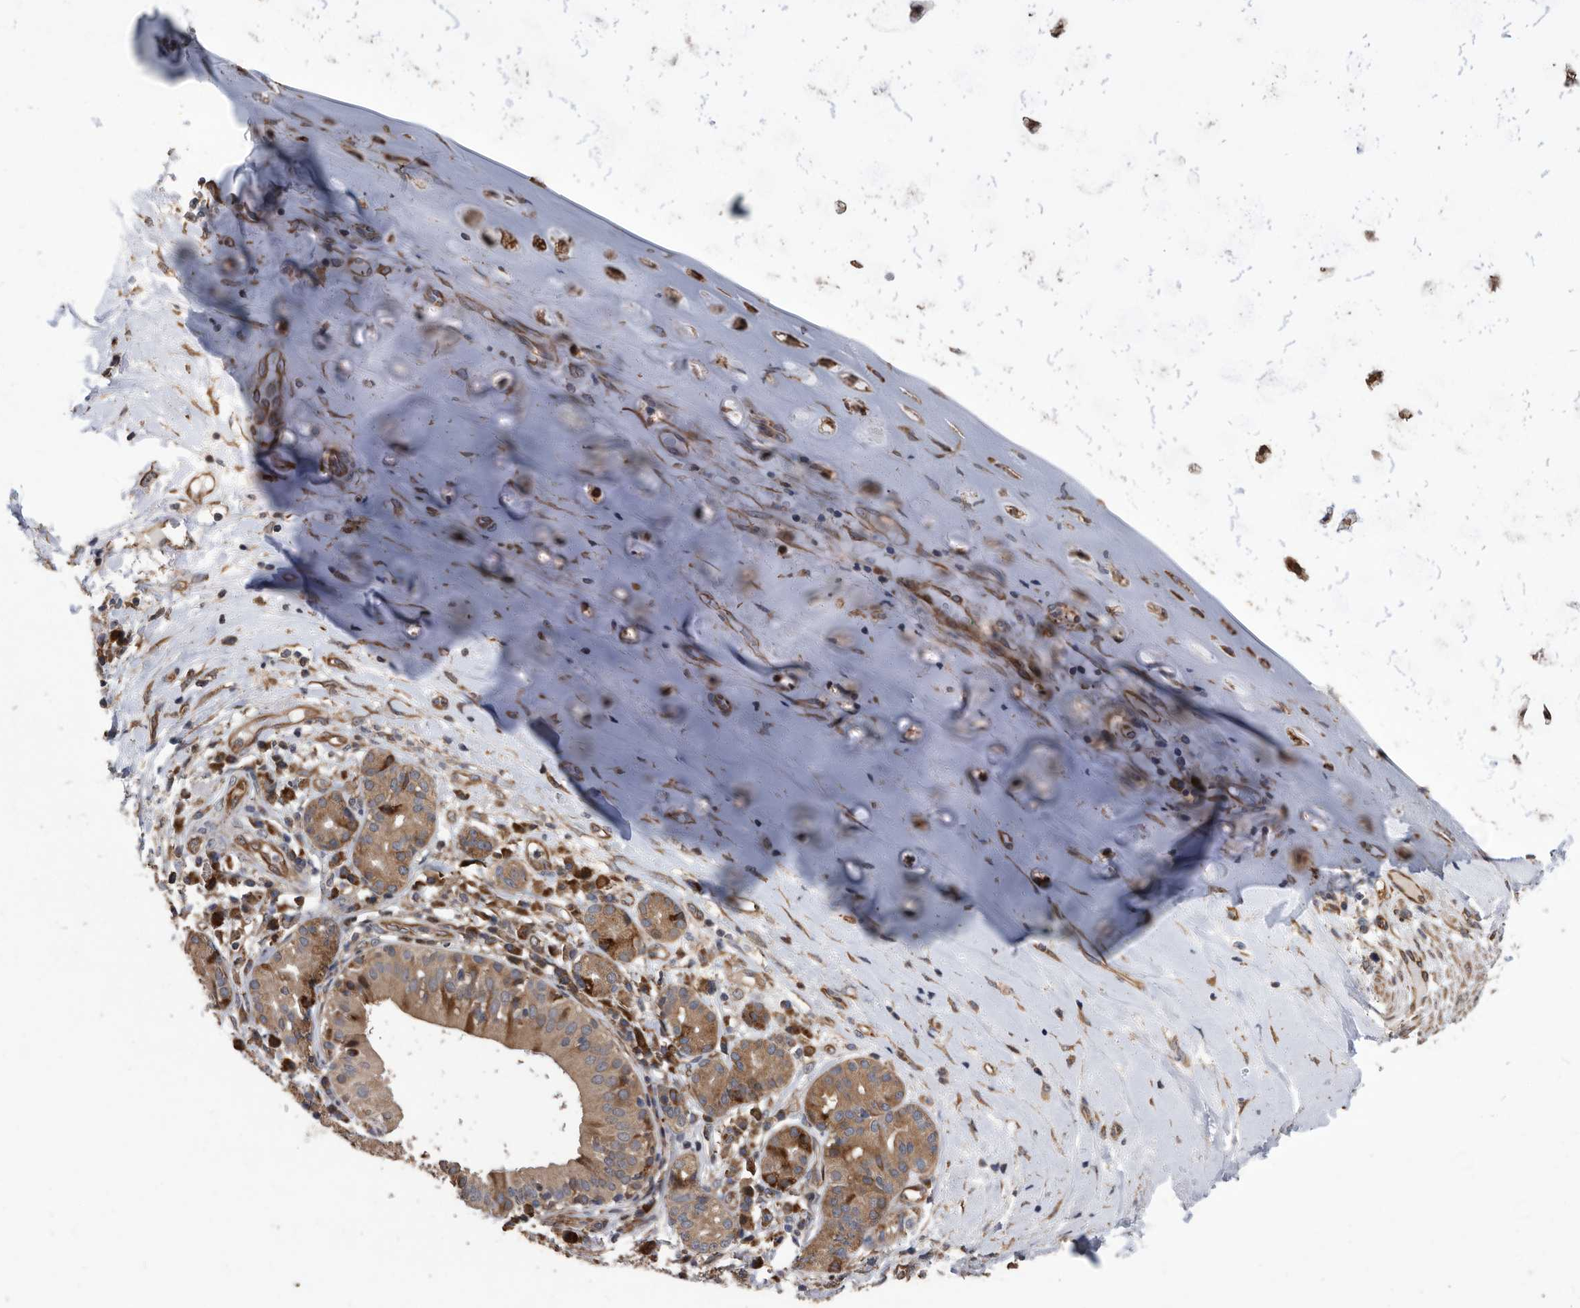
{"staining": {"intensity": "moderate", "quantity": ">75%", "location": "cytoplasmic/membranous"}, "tissue": "adipose tissue", "cell_type": "Adipocytes", "image_type": "normal", "snomed": [{"axis": "morphology", "description": "Normal tissue, NOS"}, {"axis": "morphology", "description": "Basal cell carcinoma"}, {"axis": "topography", "description": "Cartilage tissue"}, {"axis": "topography", "description": "Nasopharynx"}, {"axis": "topography", "description": "Oral tissue"}], "caption": "Immunohistochemical staining of unremarkable adipose tissue shows medium levels of moderate cytoplasmic/membranous staining in approximately >75% of adipocytes.", "gene": "SERINC2", "patient": {"sex": "female", "age": 77}}